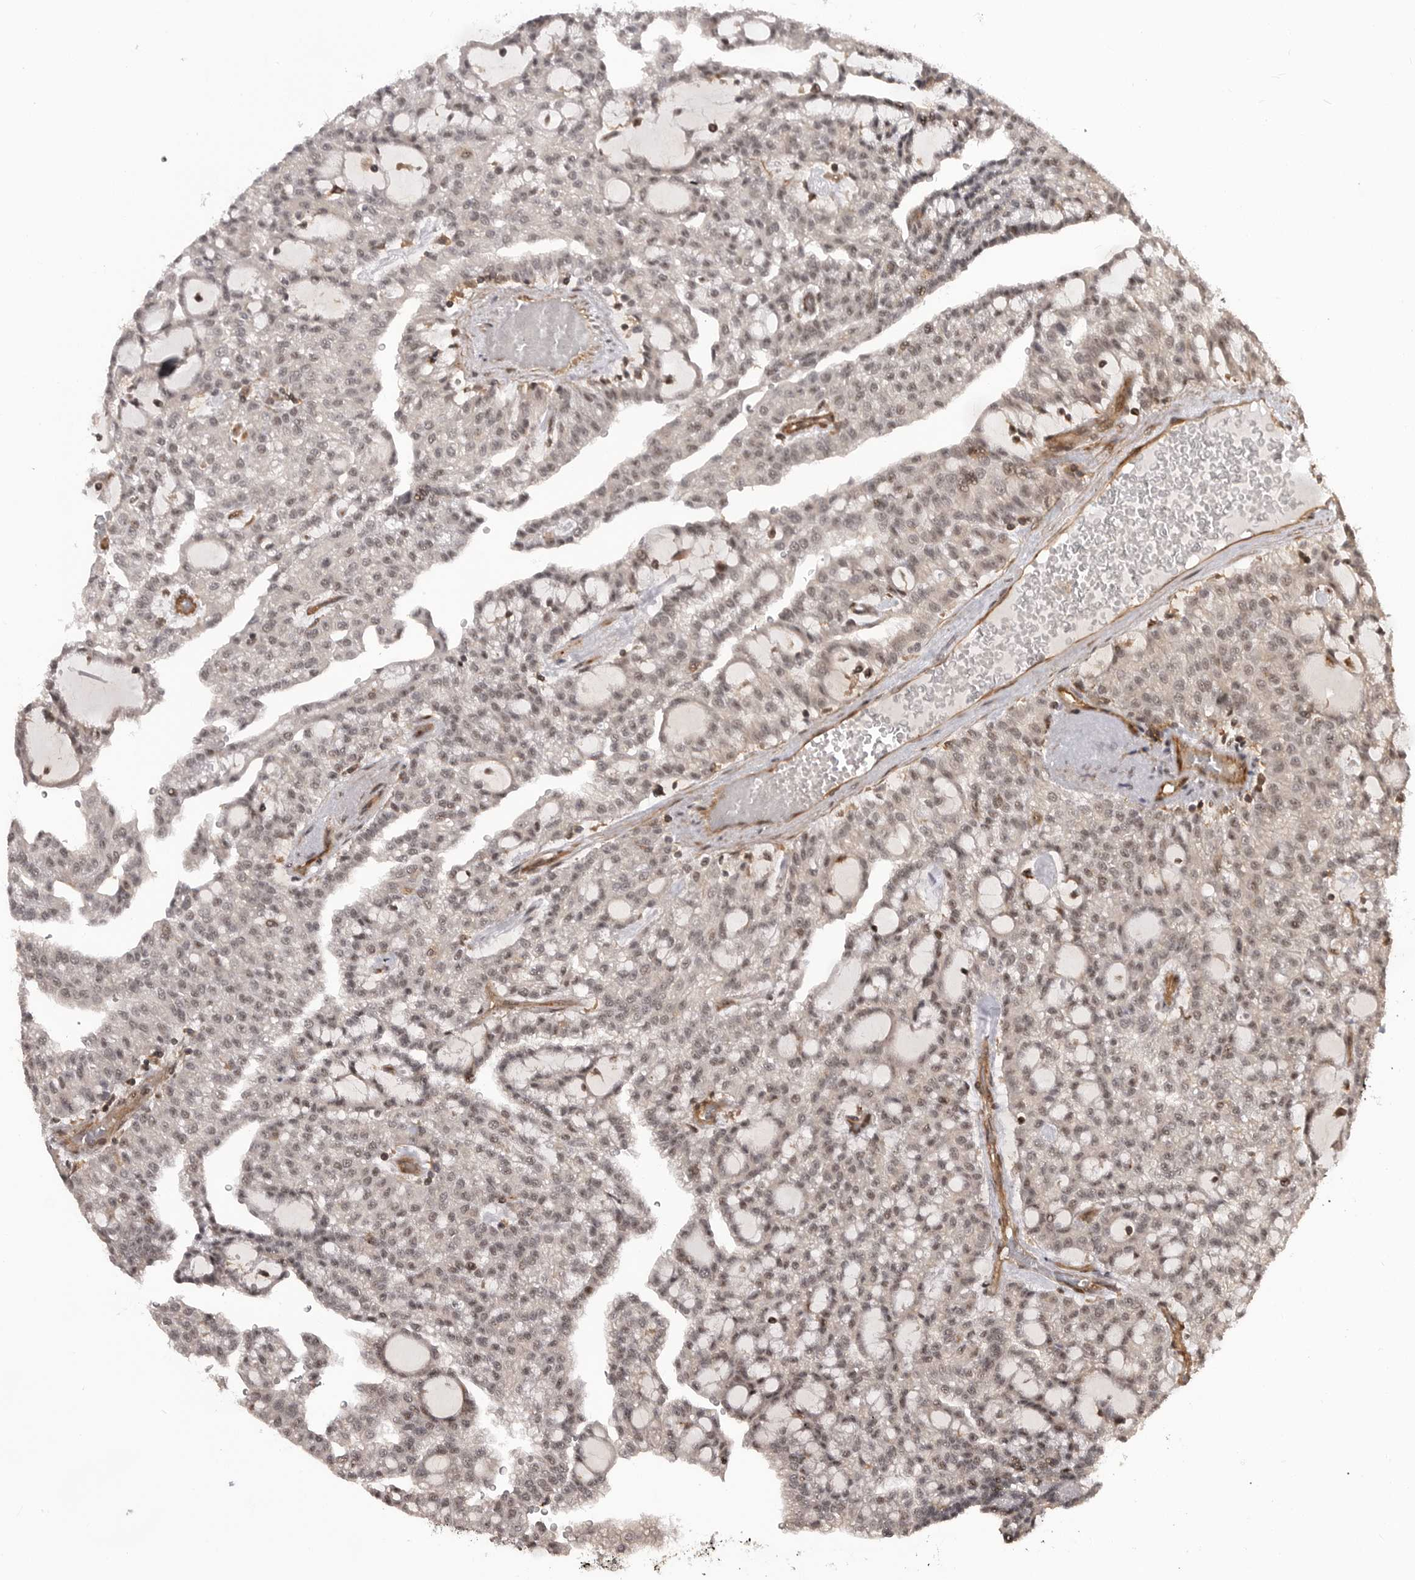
{"staining": {"intensity": "weak", "quantity": ">75%", "location": "nuclear"}, "tissue": "renal cancer", "cell_type": "Tumor cells", "image_type": "cancer", "snomed": [{"axis": "morphology", "description": "Adenocarcinoma, NOS"}, {"axis": "topography", "description": "Kidney"}], "caption": "Immunohistochemical staining of renal cancer (adenocarcinoma) reveals low levels of weak nuclear protein expression in about >75% of tumor cells. (IHC, brightfield microscopy, high magnification).", "gene": "TRIM56", "patient": {"sex": "male", "age": 63}}